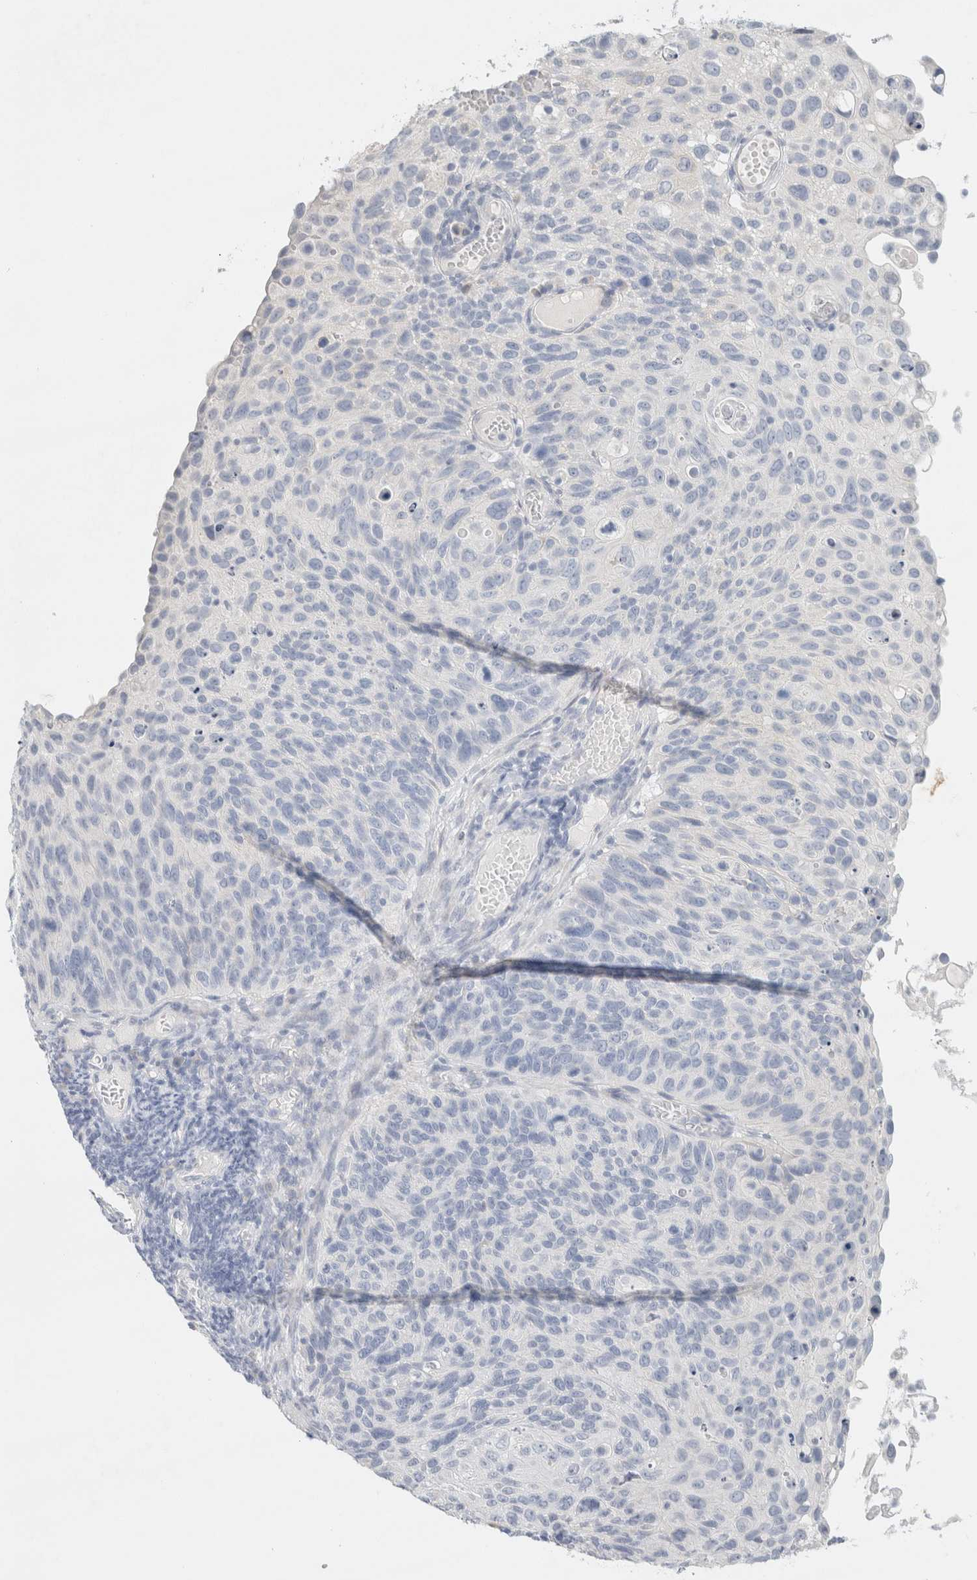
{"staining": {"intensity": "negative", "quantity": "none", "location": "none"}, "tissue": "cervical cancer", "cell_type": "Tumor cells", "image_type": "cancer", "snomed": [{"axis": "morphology", "description": "Squamous cell carcinoma, NOS"}, {"axis": "topography", "description": "Cervix"}], "caption": "High magnification brightfield microscopy of cervical cancer stained with DAB (3,3'-diaminobenzidine) (brown) and counterstained with hematoxylin (blue): tumor cells show no significant positivity.", "gene": "NEFM", "patient": {"sex": "female", "age": 70}}